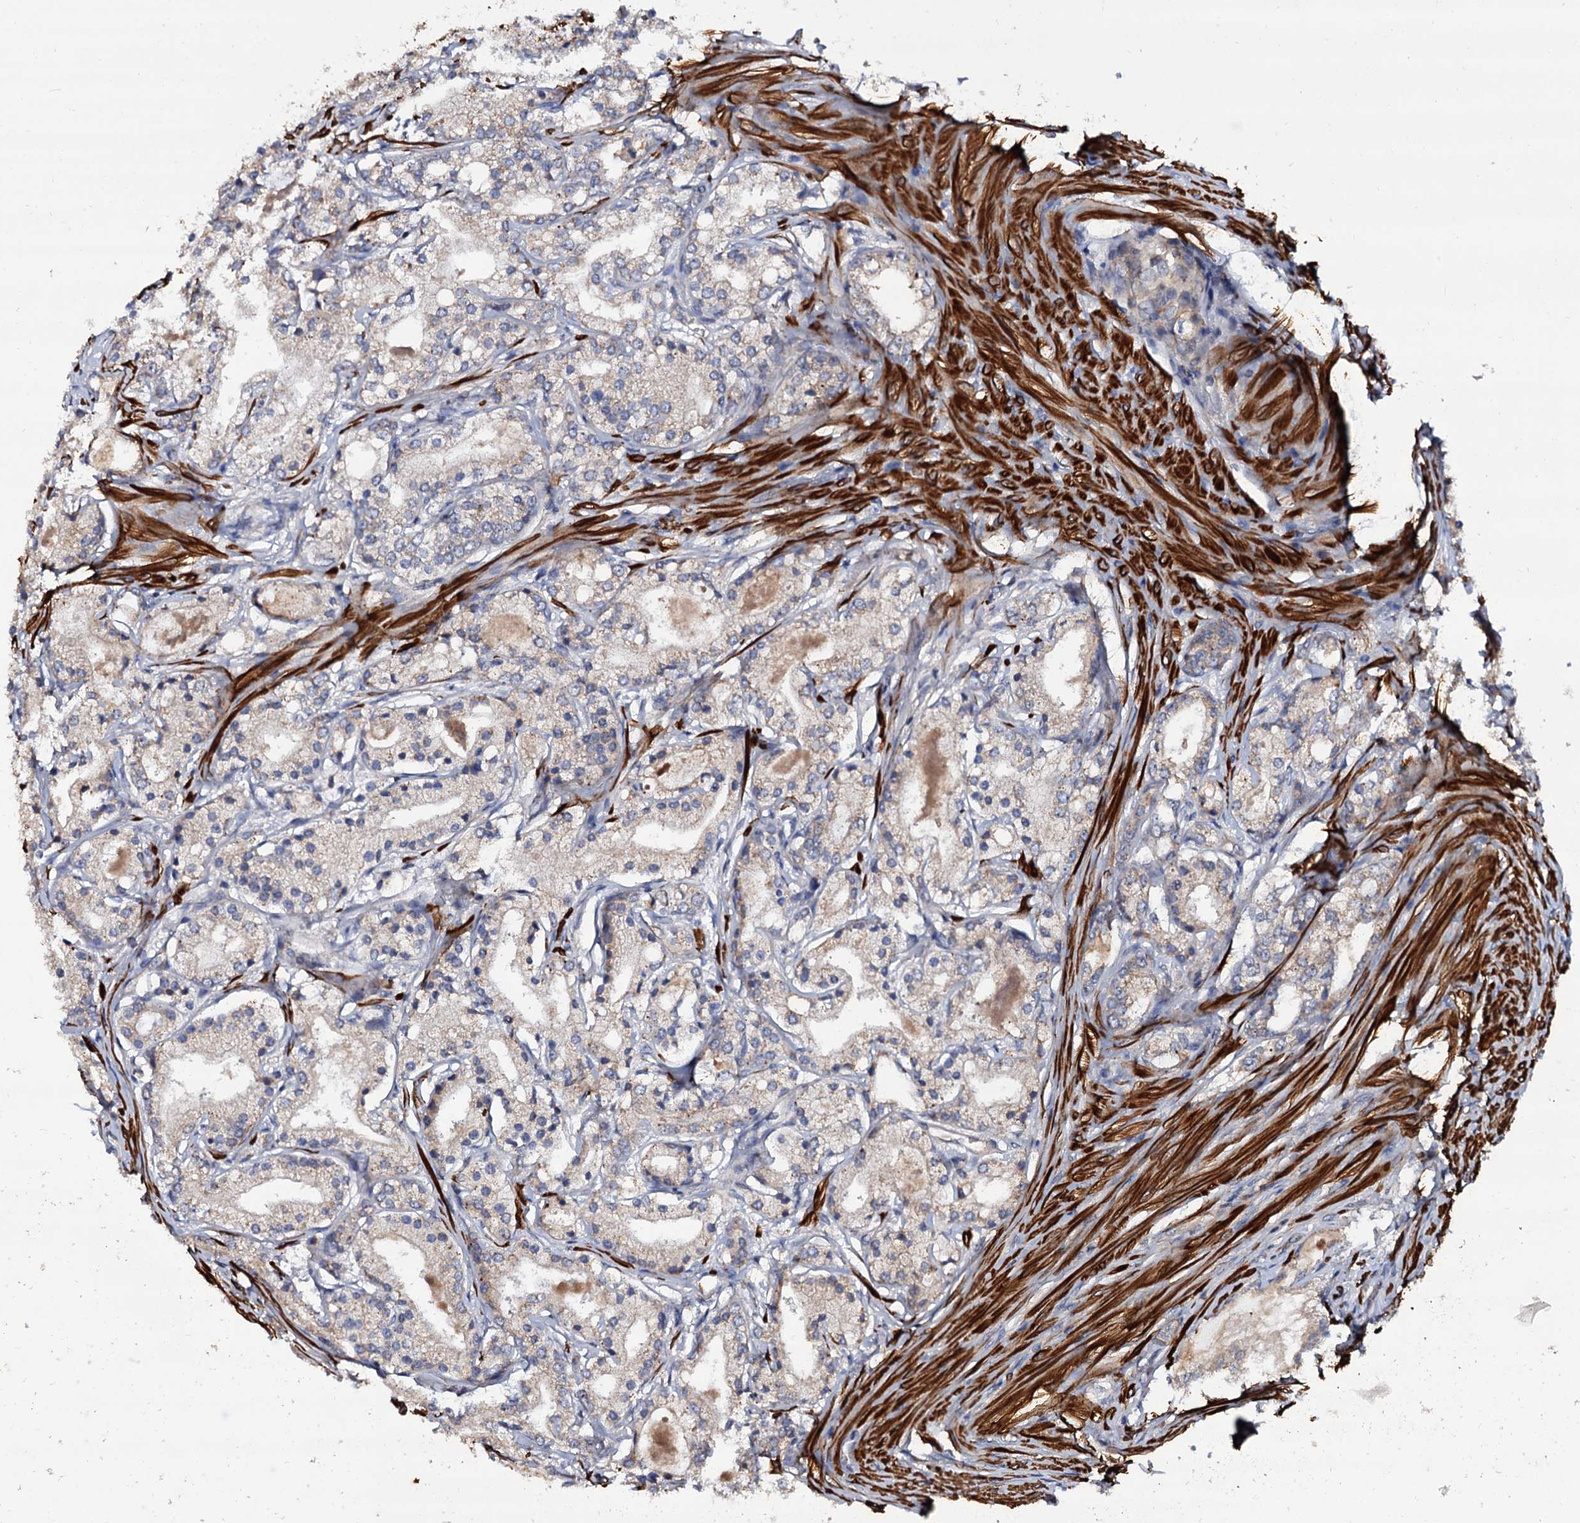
{"staining": {"intensity": "weak", "quantity": "<25%", "location": "cytoplasmic/membranous"}, "tissue": "prostate cancer", "cell_type": "Tumor cells", "image_type": "cancer", "snomed": [{"axis": "morphology", "description": "Adenocarcinoma, High grade"}, {"axis": "topography", "description": "Prostate"}], "caption": "This is a photomicrograph of immunohistochemistry staining of prostate cancer (adenocarcinoma (high-grade)), which shows no staining in tumor cells.", "gene": "ISM2", "patient": {"sex": "male", "age": 59}}